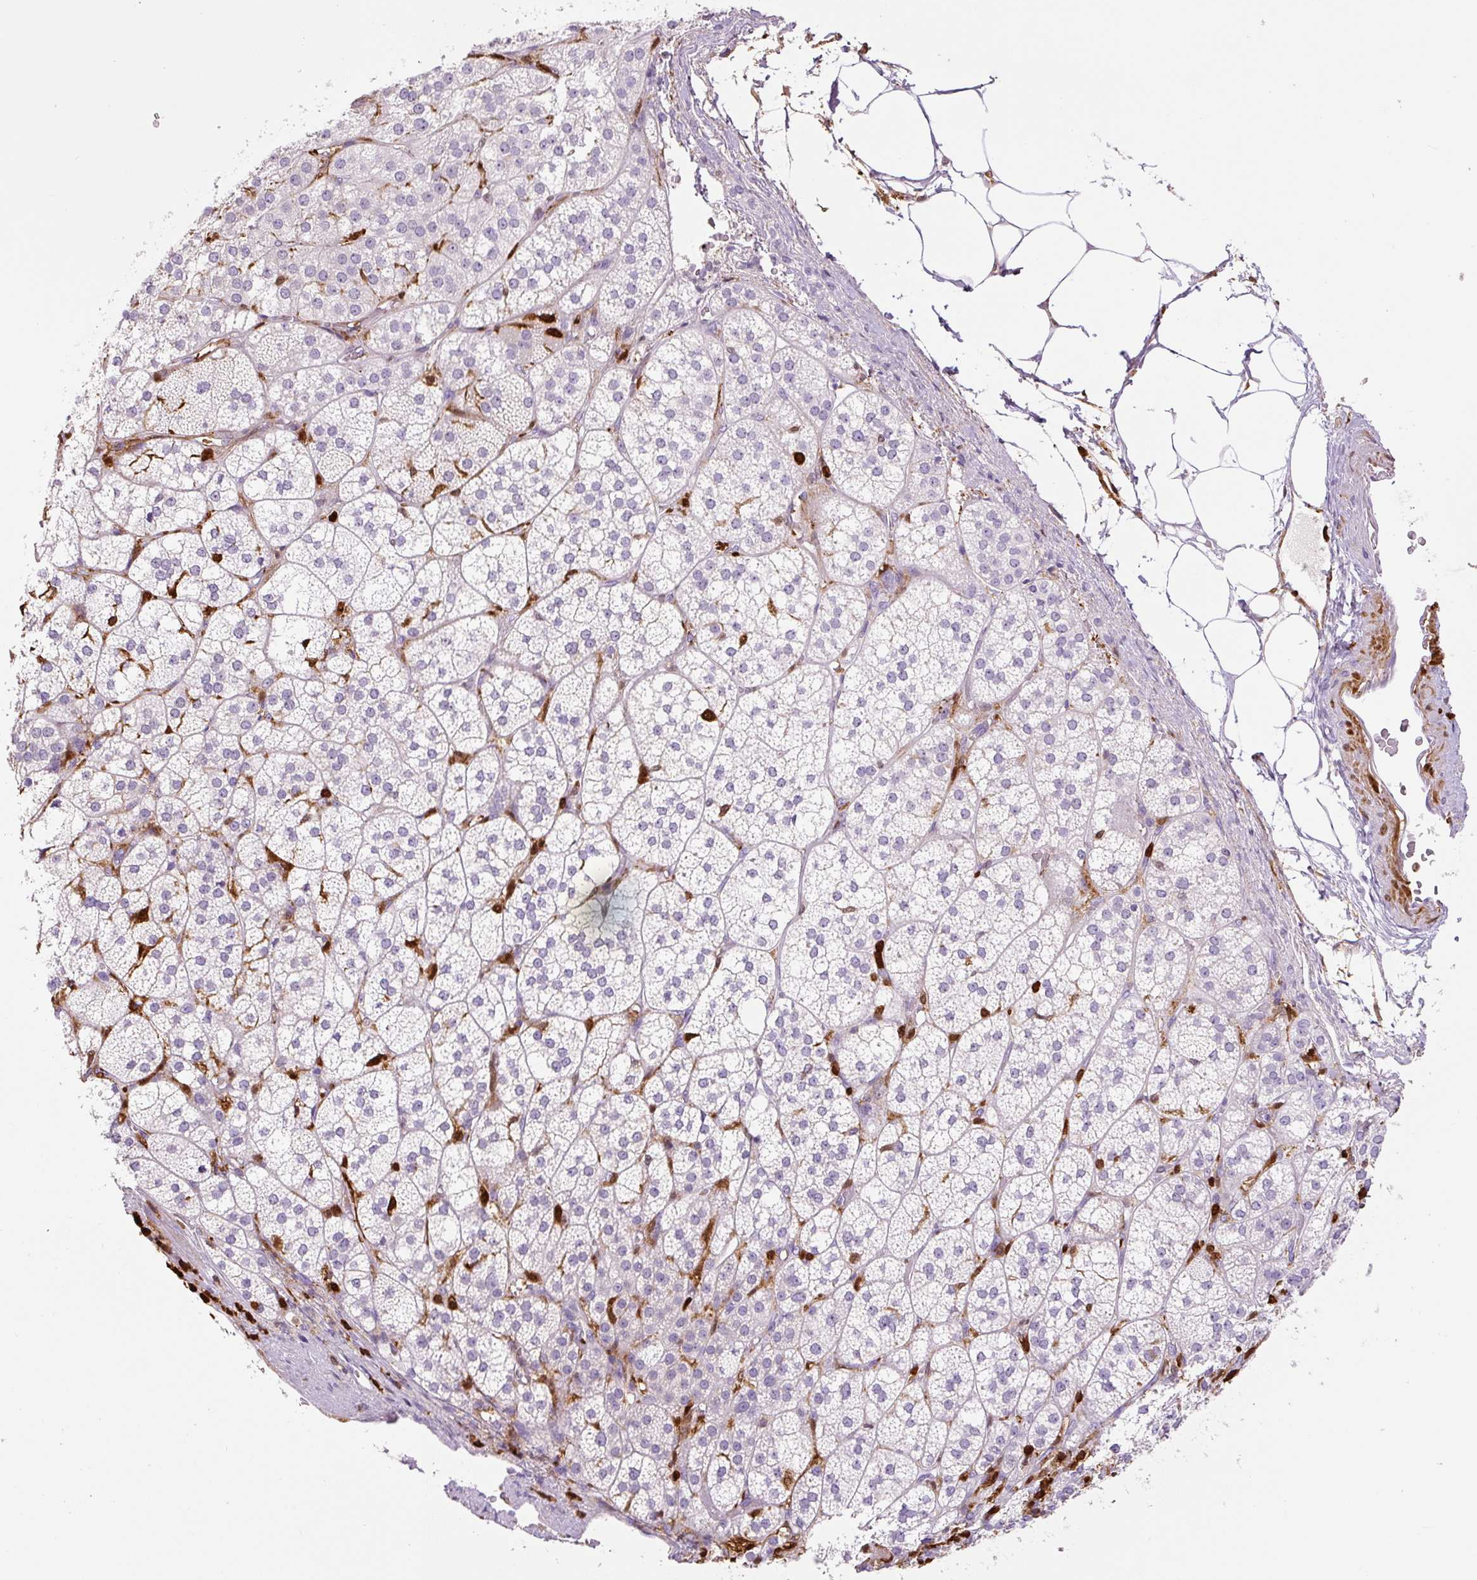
{"staining": {"intensity": "negative", "quantity": "none", "location": "none"}, "tissue": "adrenal gland", "cell_type": "Glandular cells", "image_type": "normal", "snomed": [{"axis": "morphology", "description": "Normal tissue, NOS"}, {"axis": "topography", "description": "Adrenal gland"}], "caption": "Adrenal gland stained for a protein using immunohistochemistry (IHC) displays no positivity glandular cells.", "gene": "S100A4", "patient": {"sex": "female", "age": 60}}